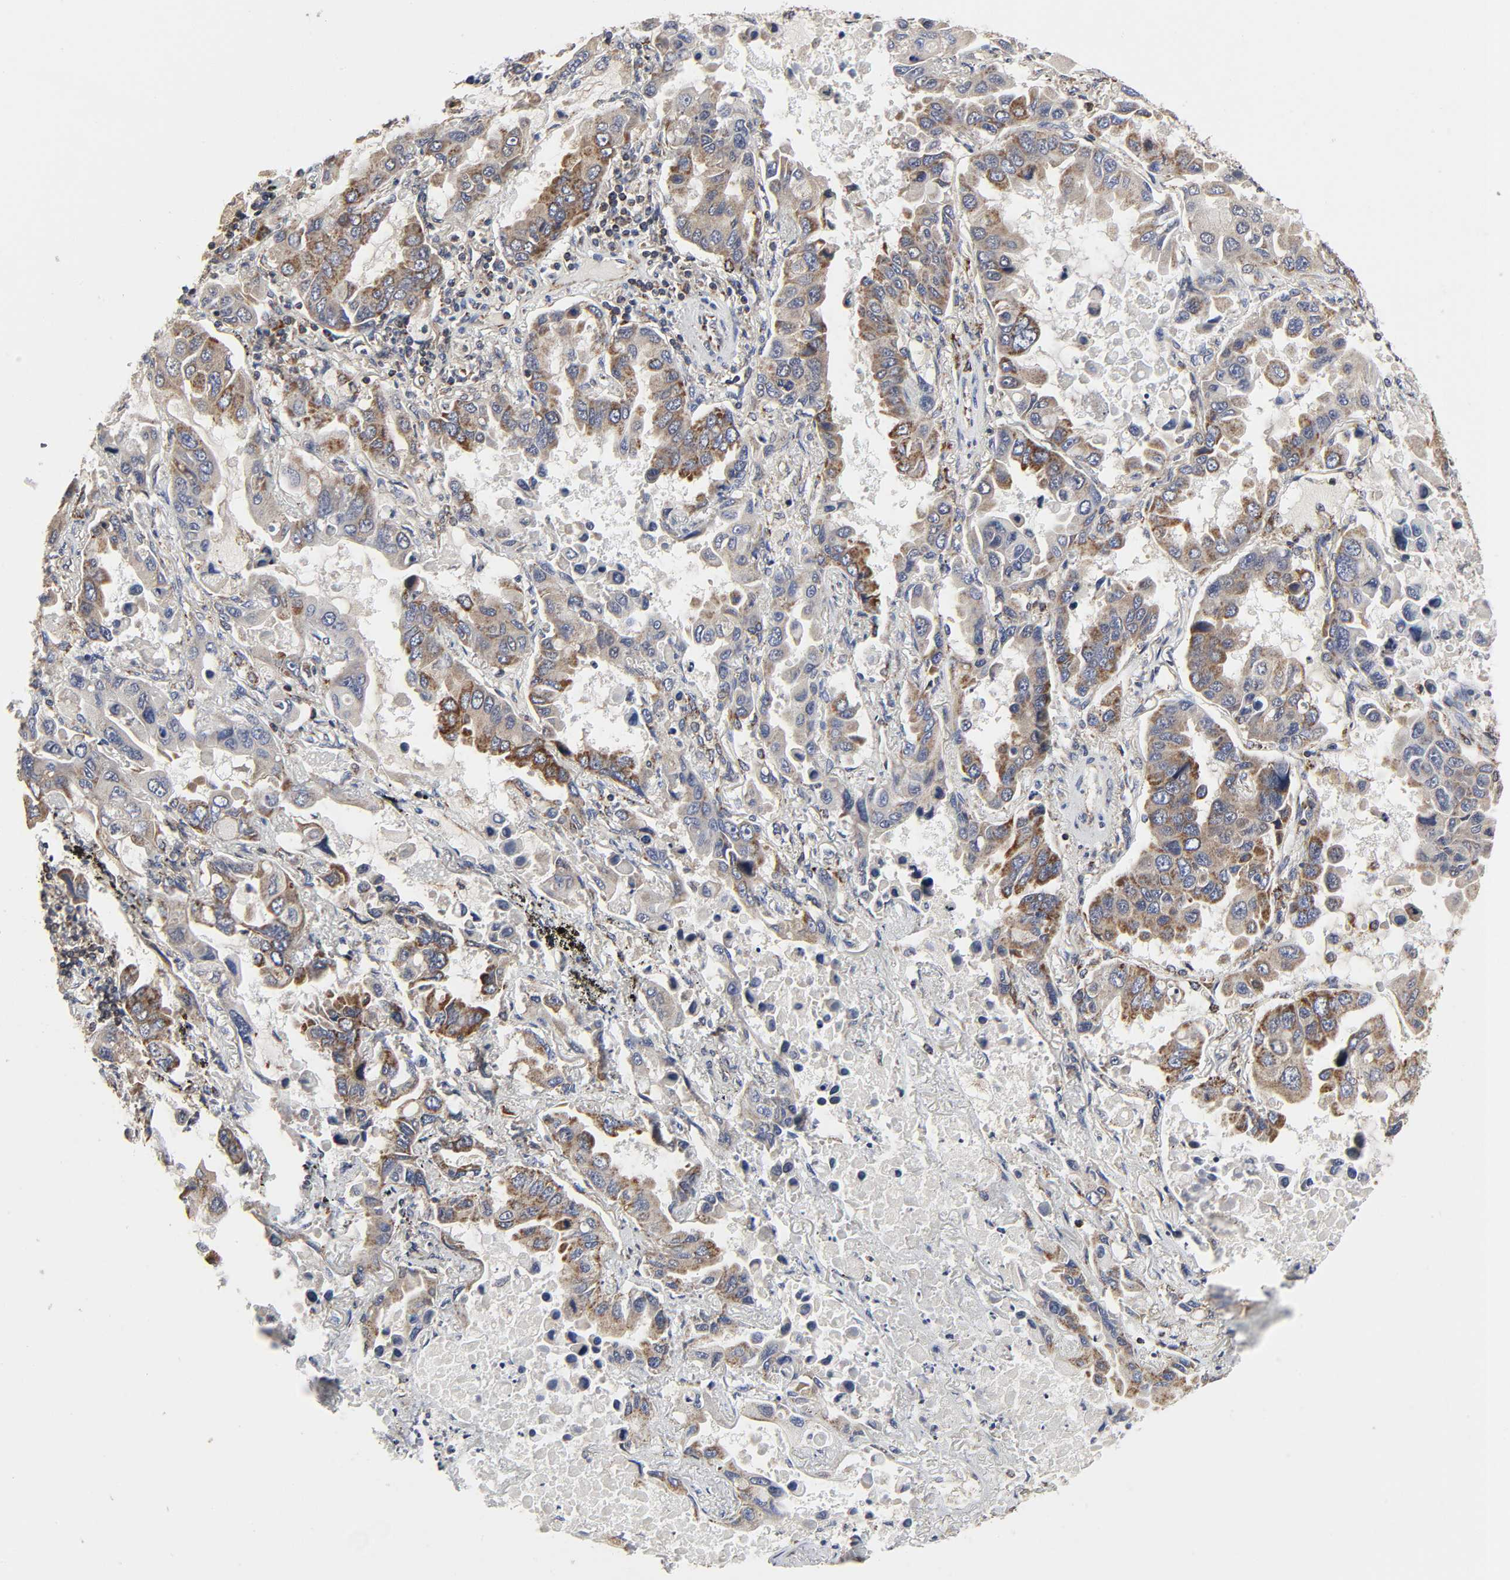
{"staining": {"intensity": "moderate", "quantity": ">75%", "location": "cytoplasmic/membranous"}, "tissue": "lung cancer", "cell_type": "Tumor cells", "image_type": "cancer", "snomed": [{"axis": "morphology", "description": "Adenocarcinoma, NOS"}, {"axis": "topography", "description": "Lung"}], "caption": "Immunohistochemical staining of human lung cancer reveals medium levels of moderate cytoplasmic/membranous protein staining in about >75% of tumor cells.", "gene": "COX6B1", "patient": {"sex": "male", "age": 64}}